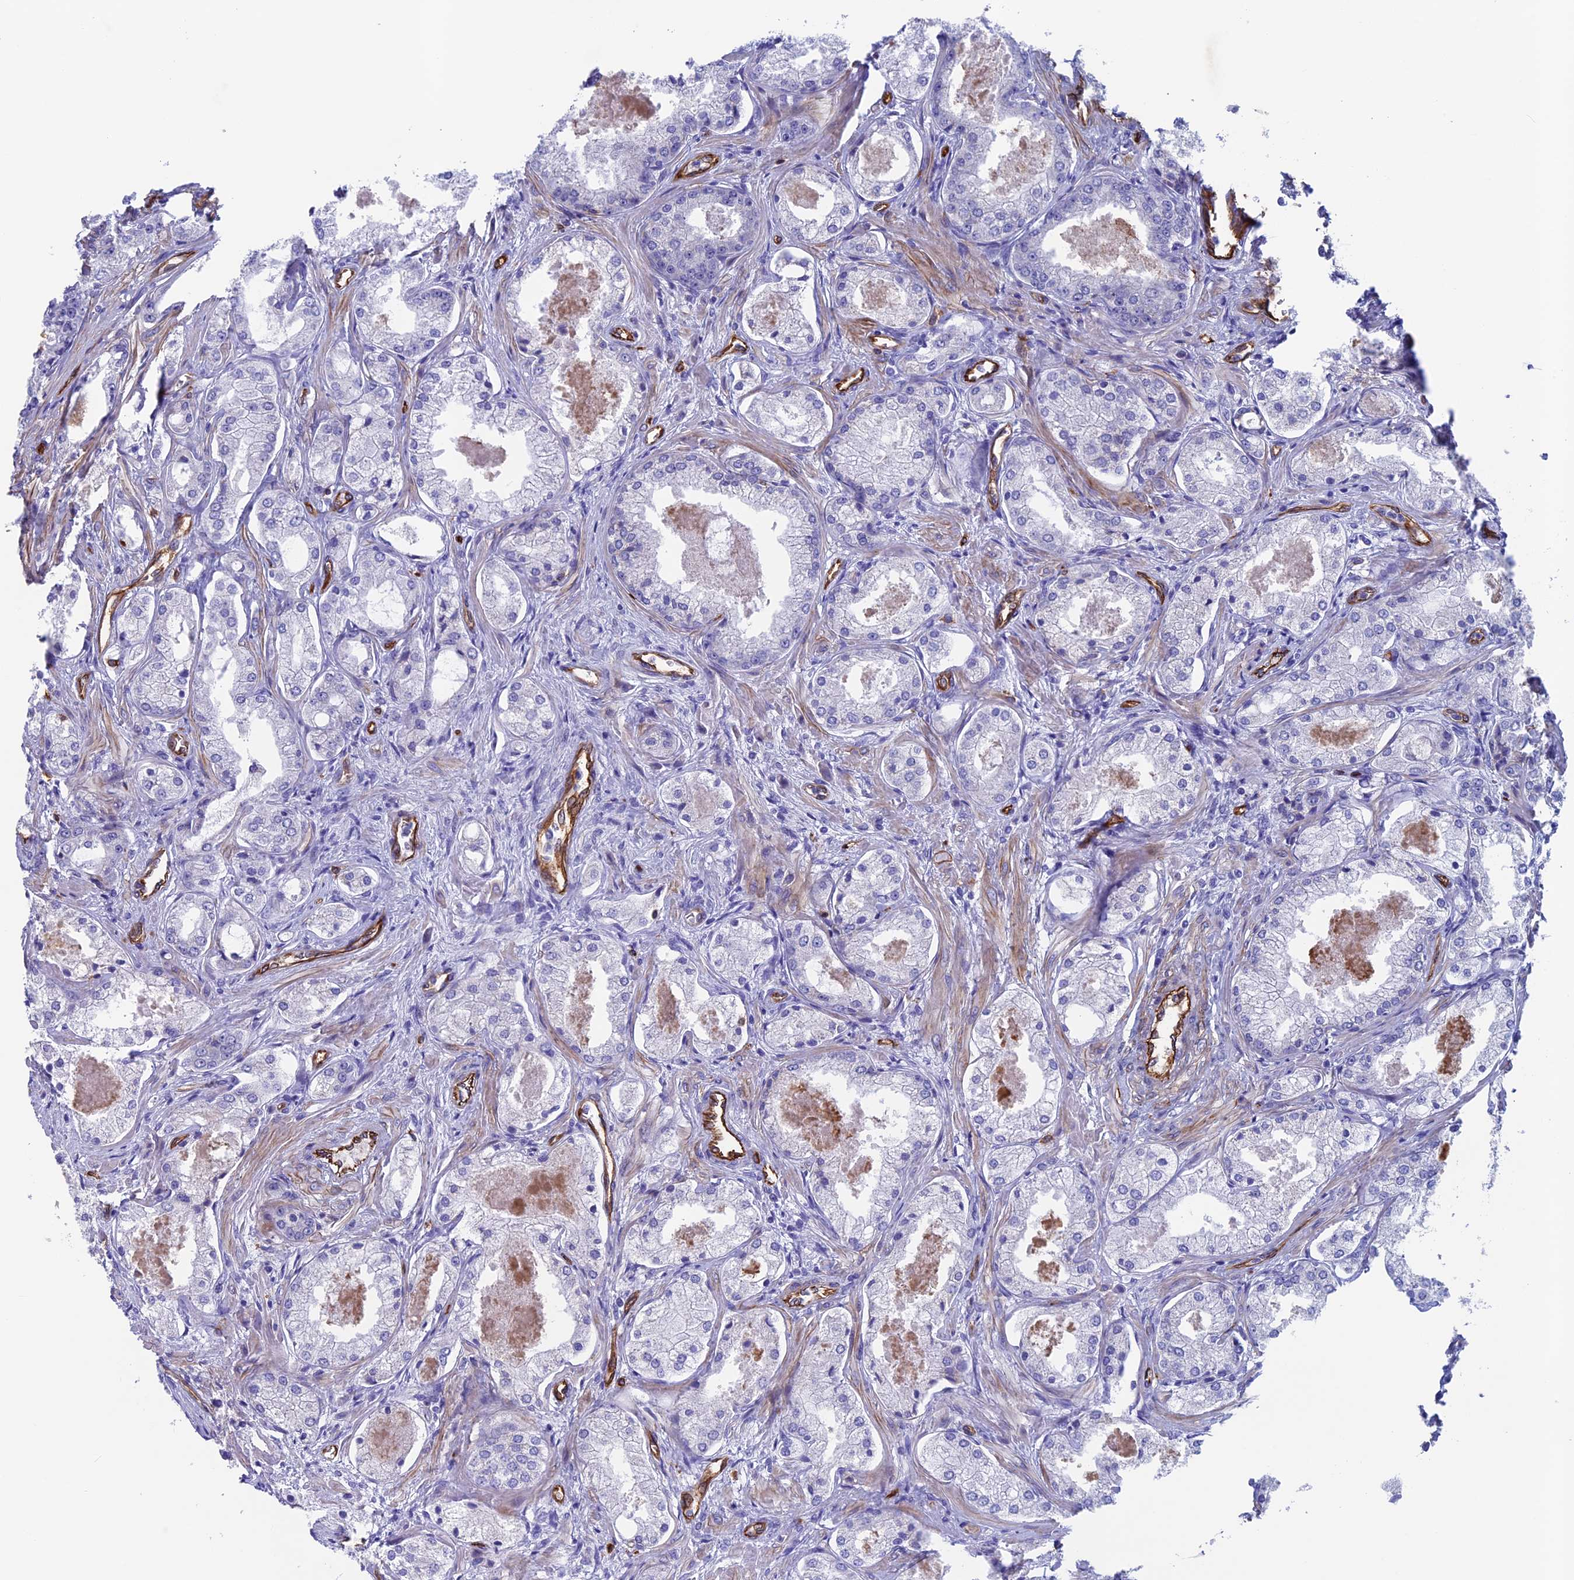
{"staining": {"intensity": "negative", "quantity": "none", "location": "none"}, "tissue": "prostate cancer", "cell_type": "Tumor cells", "image_type": "cancer", "snomed": [{"axis": "morphology", "description": "Adenocarcinoma, Low grade"}, {"axis": "topography", "description": "Prostate"}], "caption": "IHC of prostate adenocarcinoma (low-grade) reveals no expression in tumor cells. (IHC, brightfield microscopy, high magnification).", "gene": "INSYN1", "patient": {"sex": "male", "age": 68}}